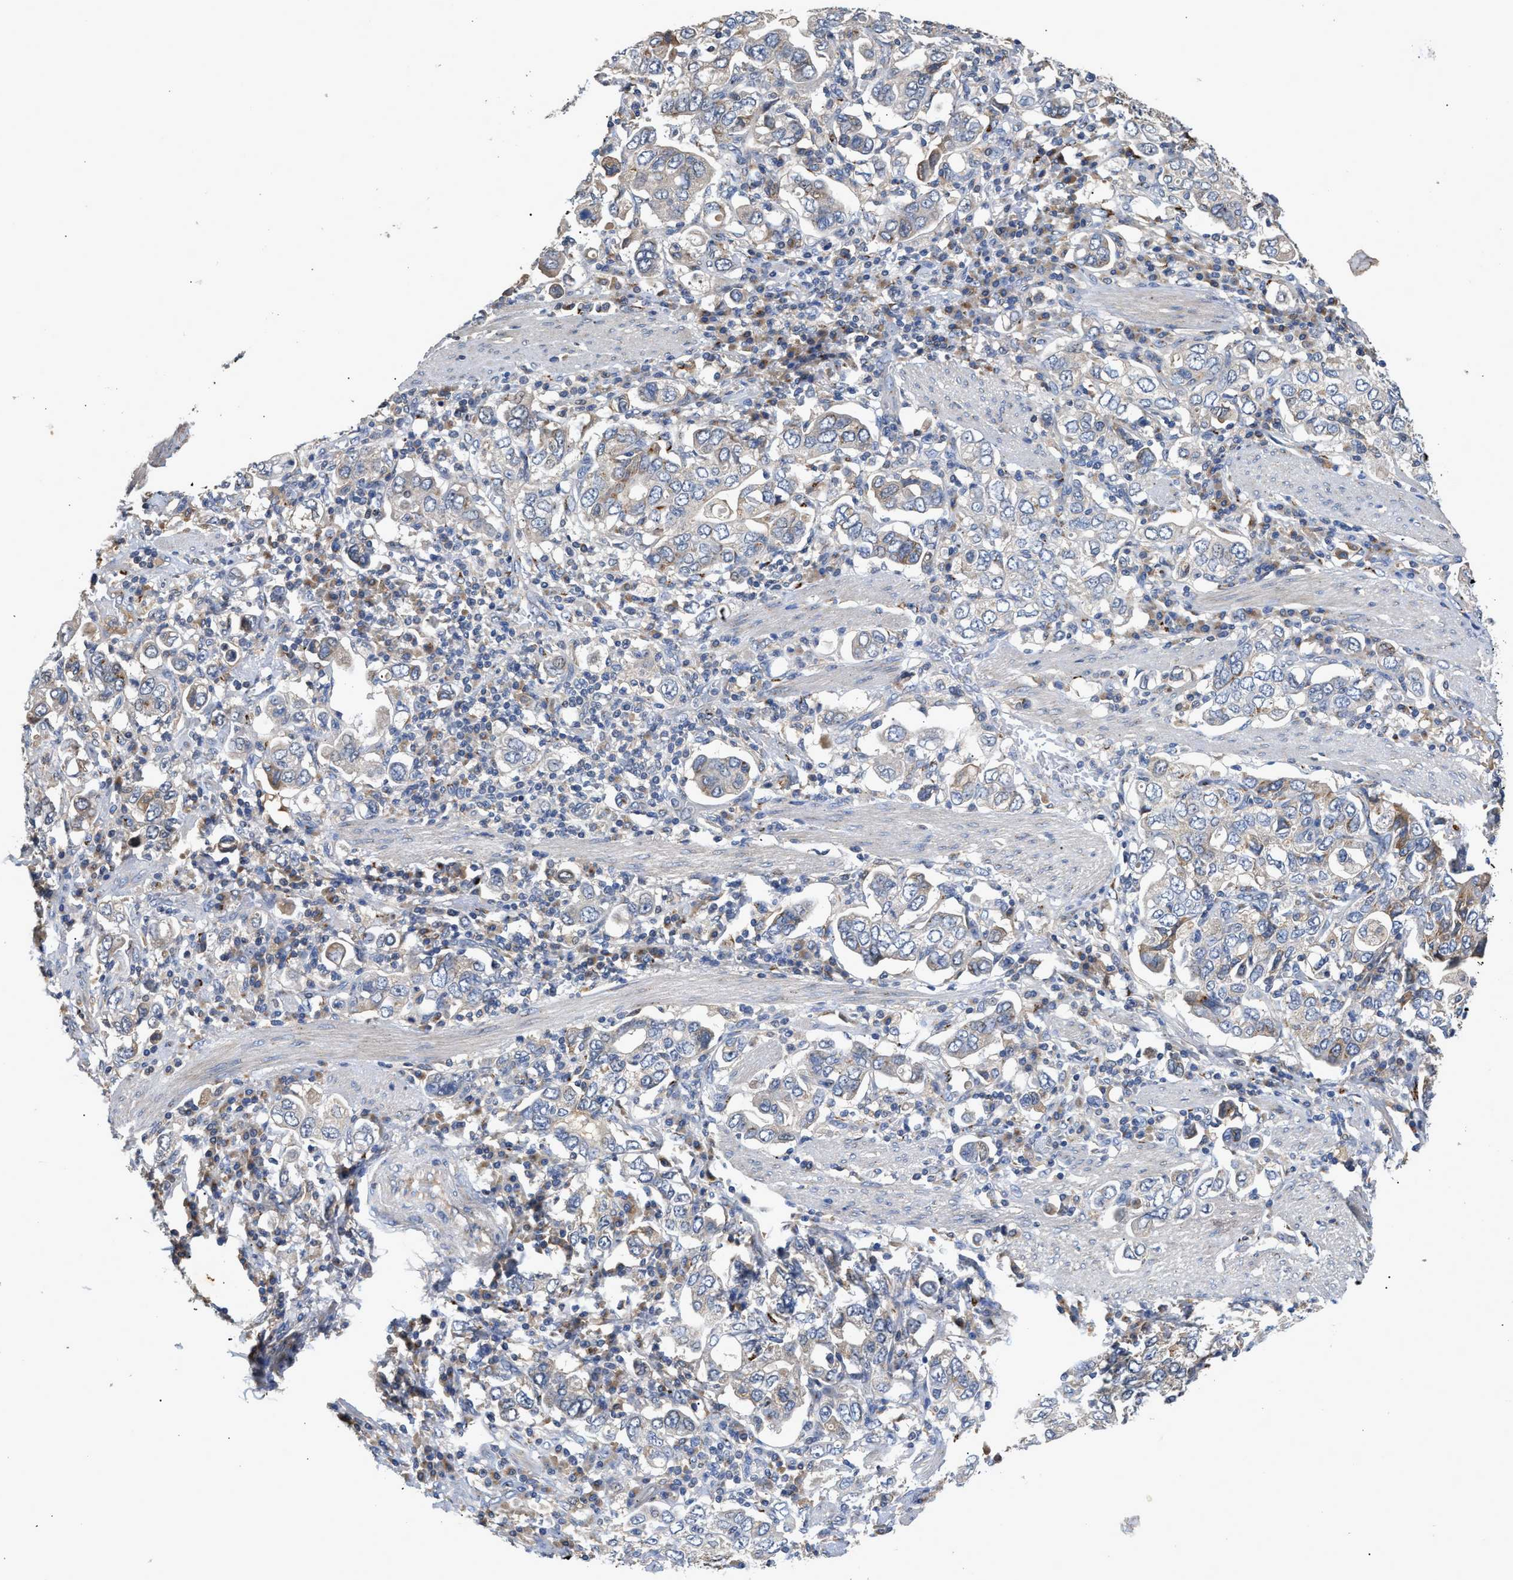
{"staining": {"intensity": "negative", "quantity": "none", "location": "none"}, "tissue": "stomach cancer", "cell_type": "Tumor cells", "image_type": "cancer", "snomed": [{"axis": "morphology", "description": "Adenocarcinoma, NOS"}, {"axis": "topography", "description": "Stomach, upper"}], "caption": "The image exhibits no staining of tumor cells in stomach cancer (adenocarcinoma).", "gene": "SIK2", "patient": {"sex": "male", "age": 62}}